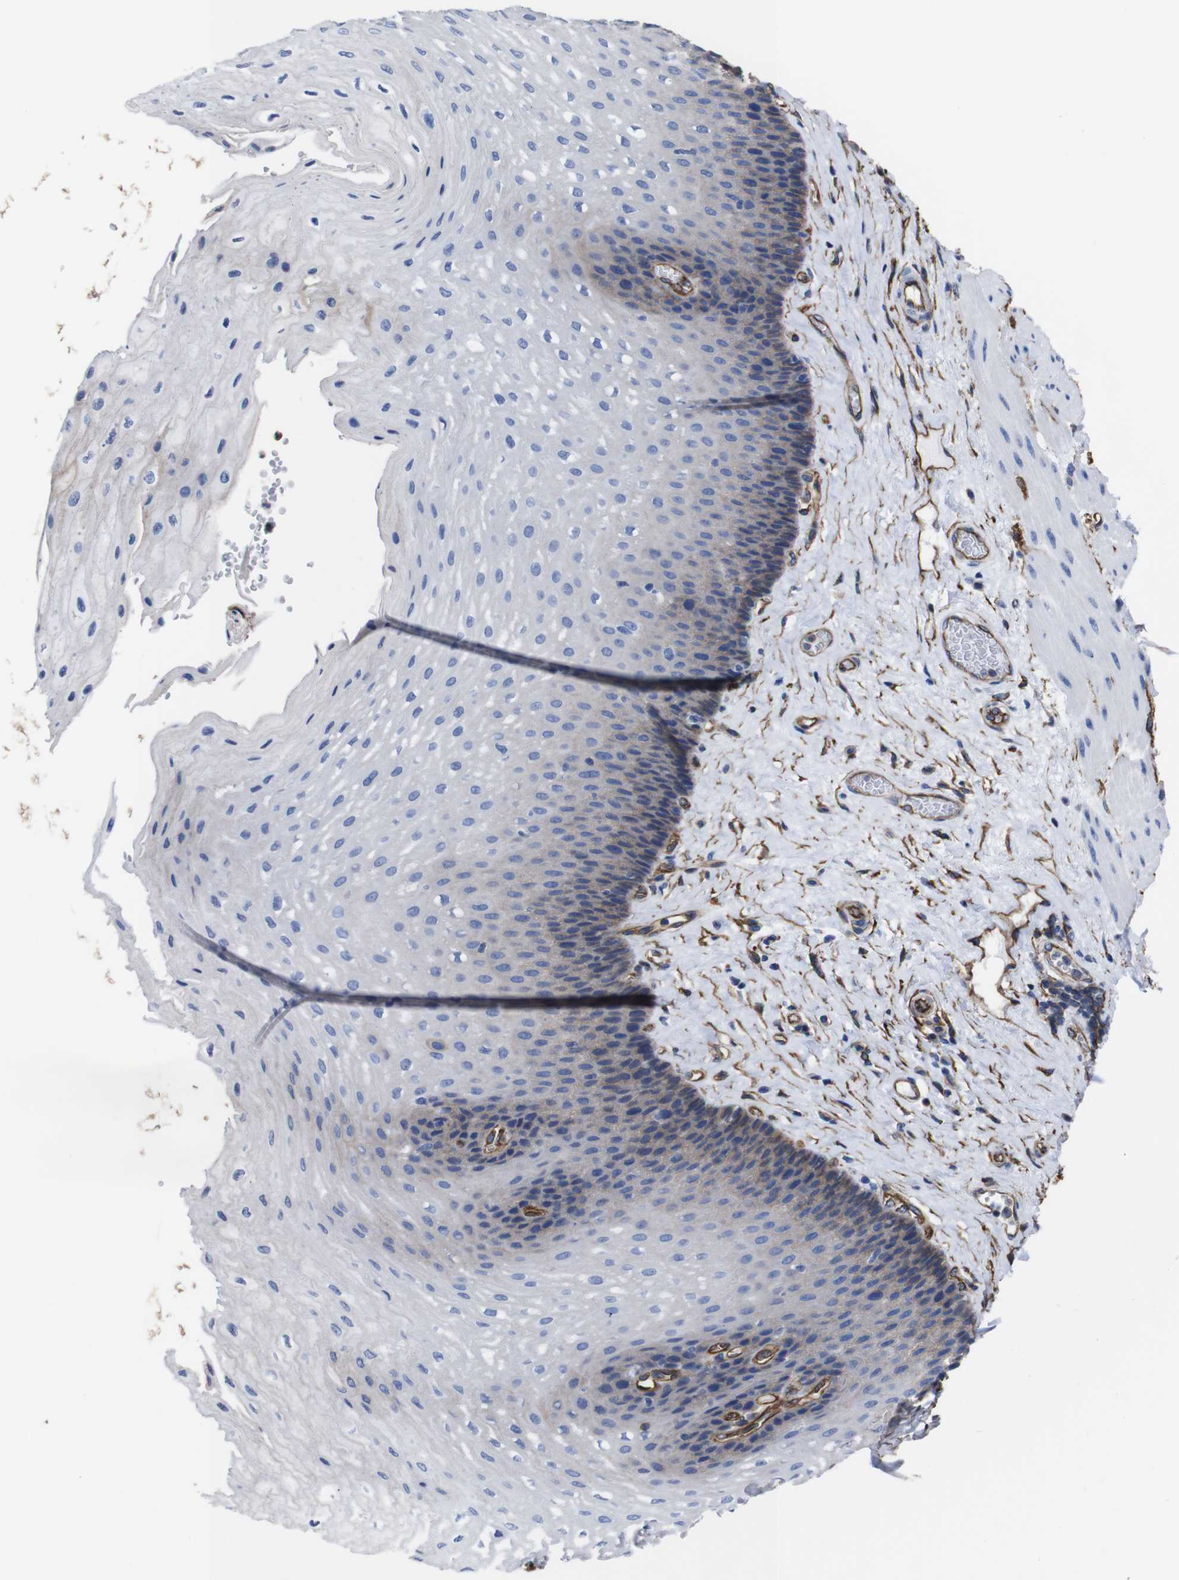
{"staining": {"intensity": "moderate", "quantity": "25%-75%", "location": "cytoplasmic/membranous"}, "tissue": "esophagus", "cell_type": "Squamous epithelial cells", "image_type": "normal", "snomed": [{"axis": "morphology", "description": "Normal tissue, NOS"}, {"axis": "topography", "description": "Esophagus"}], "caption": "Immunohistochemistry of normal esophagus shows medium levels of moderate cytoplasmic/membranous positivity in about 25%-75% of squamous epithelial cells. The protein of interest is stained brown, and the nuclei are stained in blue (DAB (3,3'-diaminobenzidine) IHC with brightfield microscopy, high magnification).", "gene": "SPTBN1", "patient": {"sex": "female", "age": 72}}